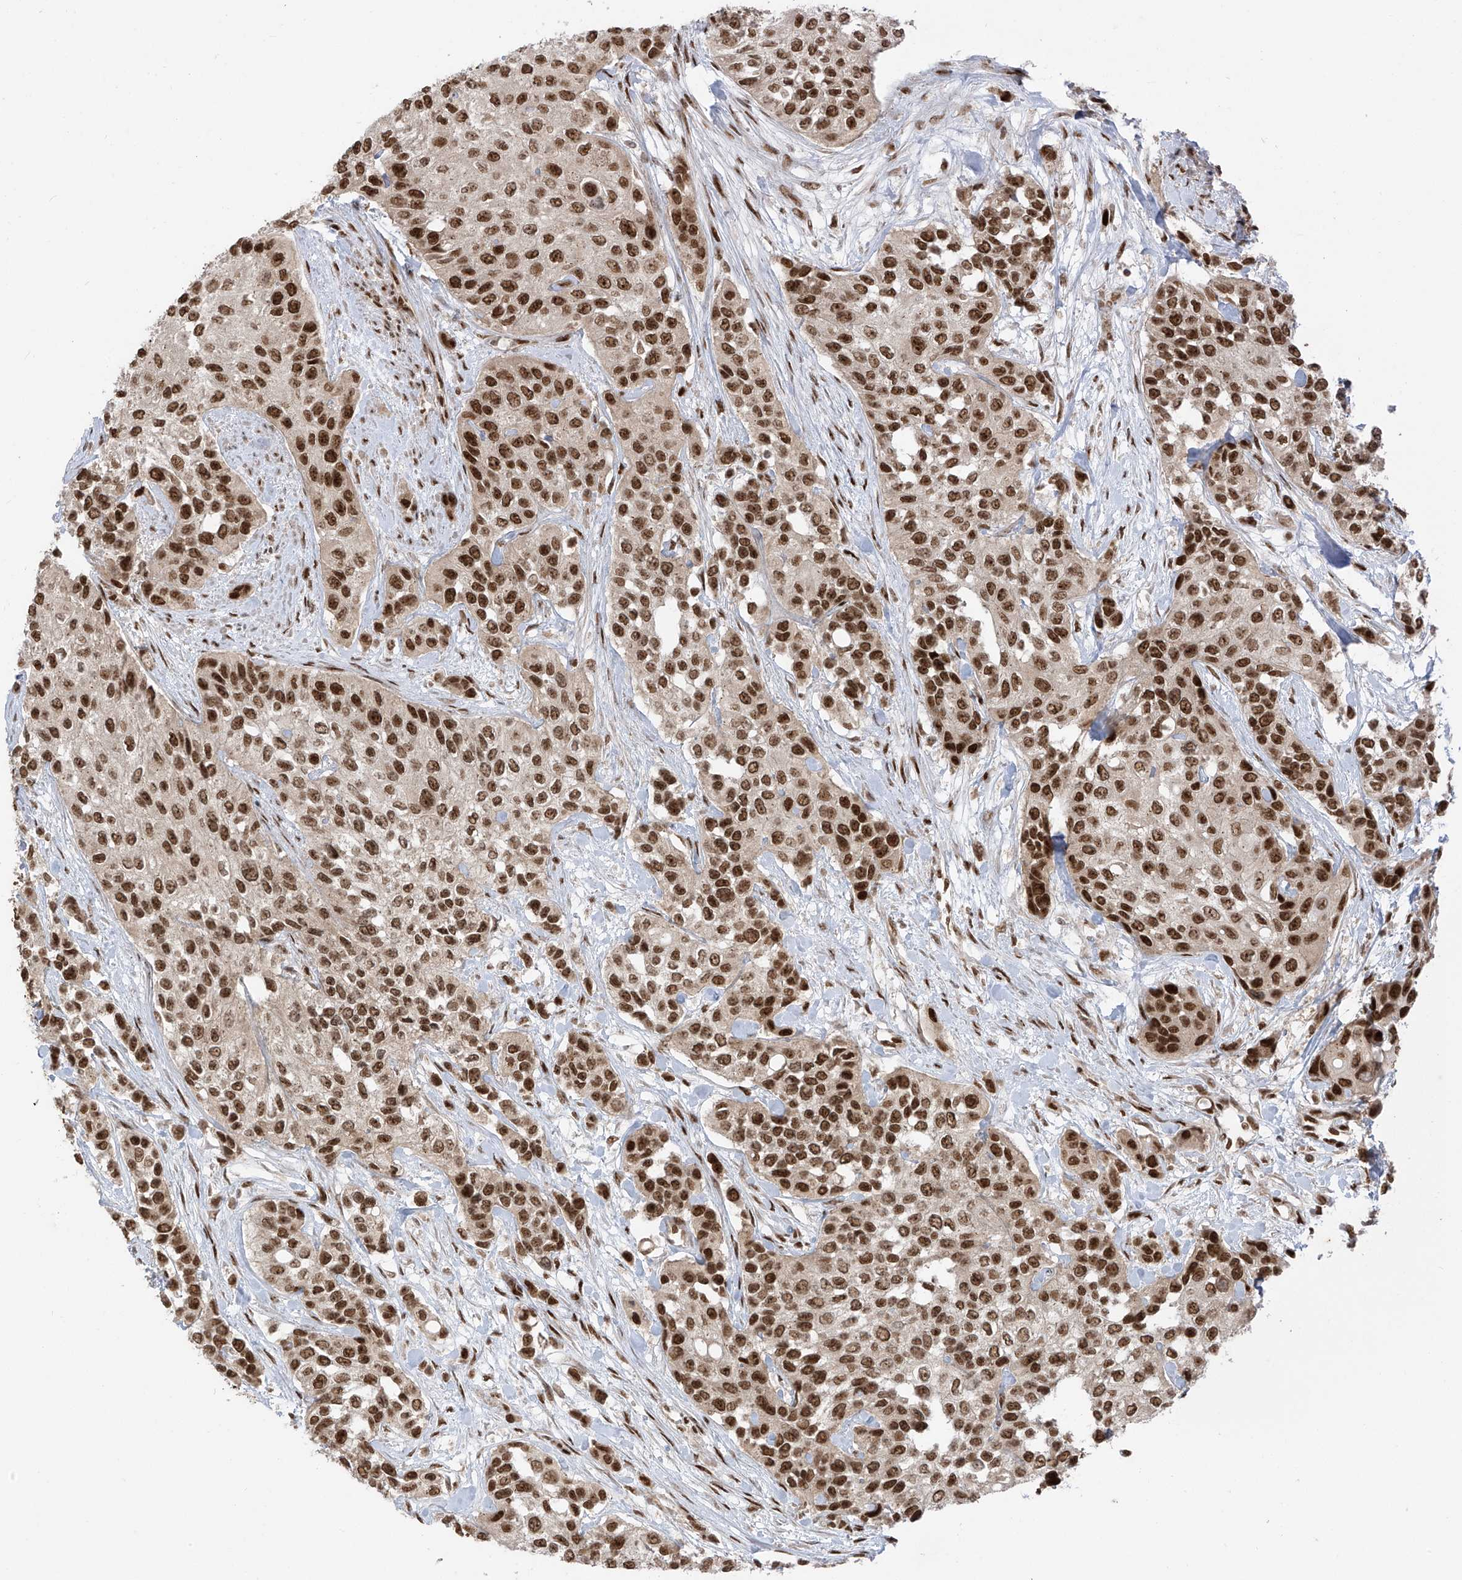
{"staining": {"intensity": "strong", "quantity": ">75%", "location": "nuclear"}, "tissue": "urothelial cancer", "cell_type": "Tumor cells", "image_type": "cancer", "snomed": [{"axis": "morphology", "description": "Normal tissue, NOS"}, {"axis": "morphology", "description": "Urothelial carcinoma, High grade"}, {"axis": "topography", "description": "Vascular tissue"}, {"axis": "topography", "description": "Urinary bladder"}], "caption": "Tumor cells display strong nuclear expression in about >75% of cells in high-grade urothelial carcinoma. (IHC, brightfield microscopy, high magnification).", "gene": "ARHGEF3", "patient": {"sex": "female", "age": 56}}